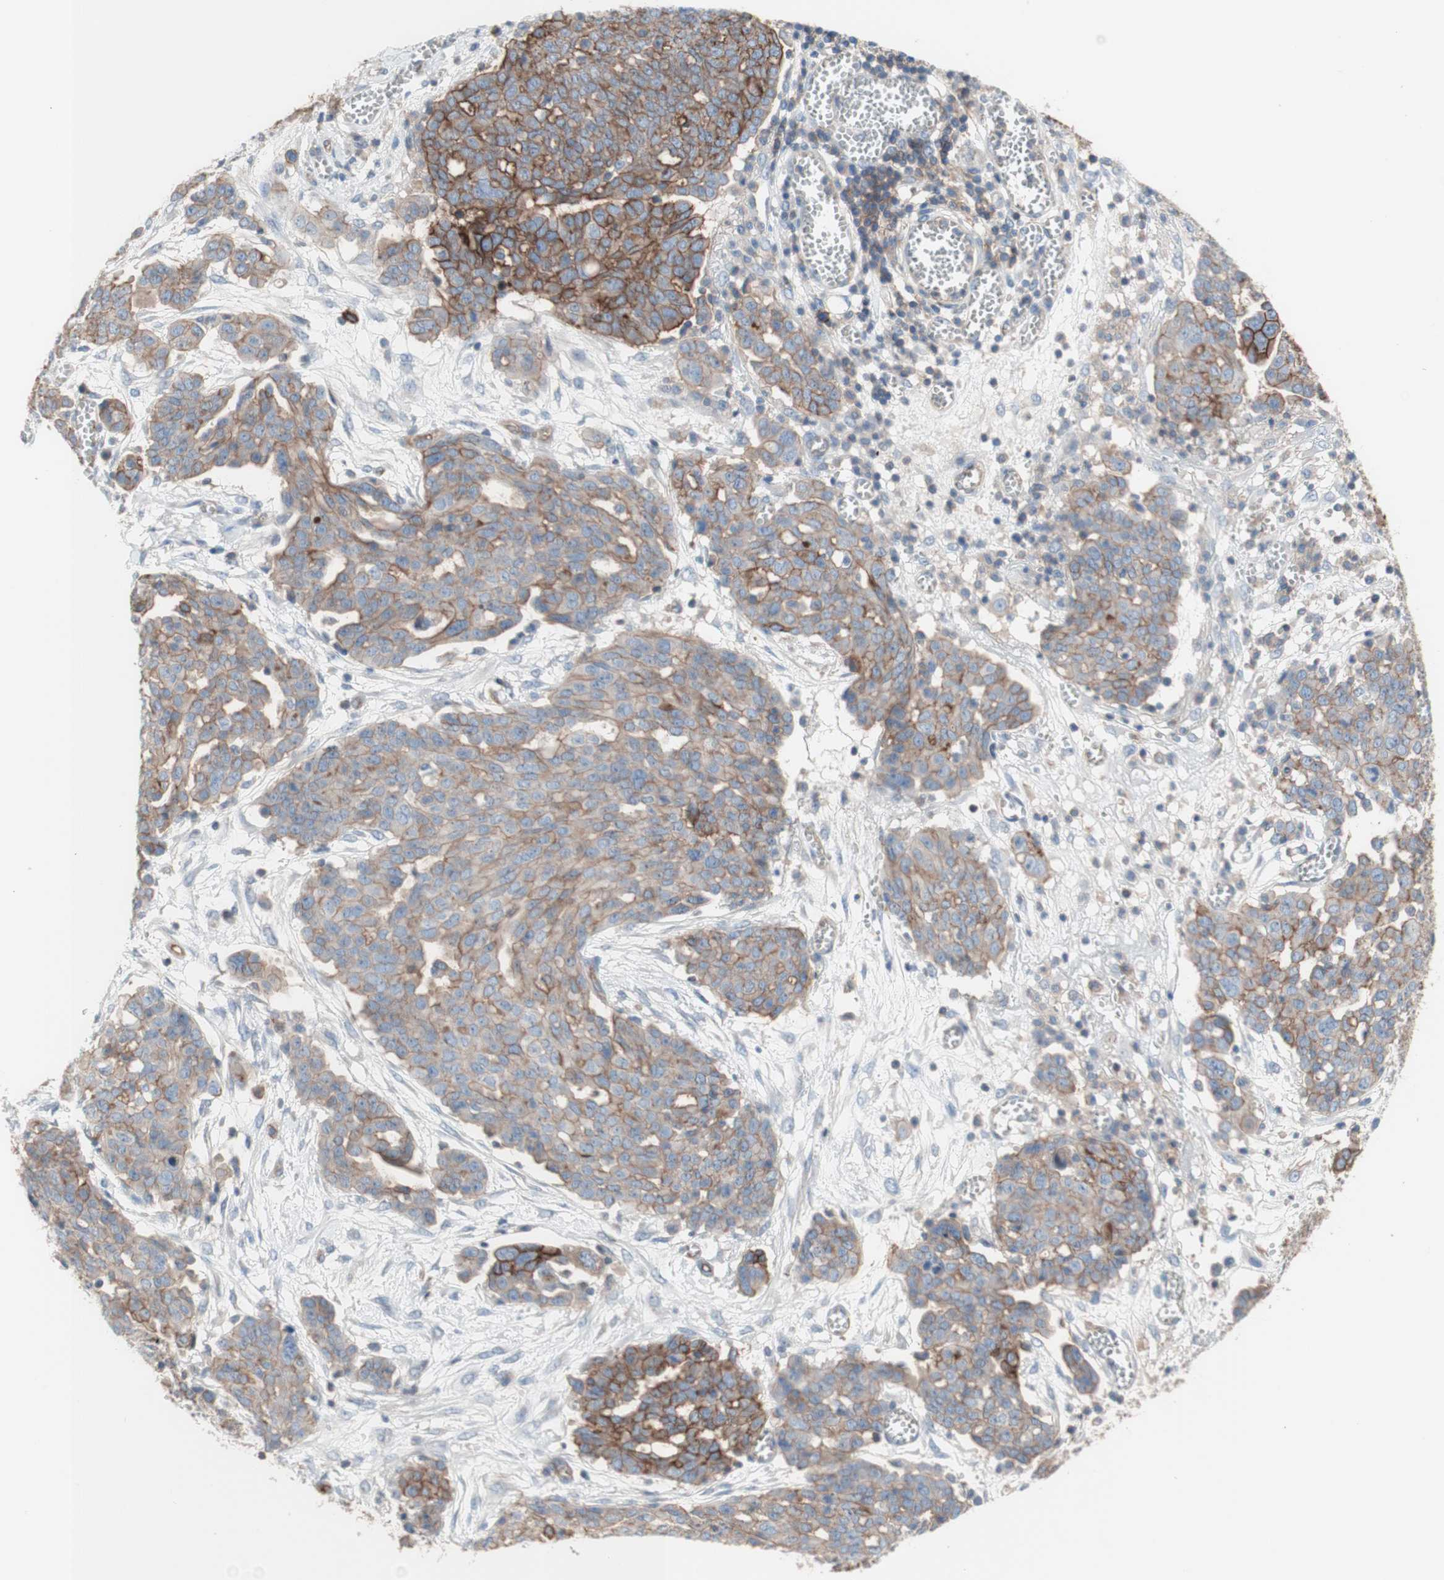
{"staining": {"intensity": "weak", "quantity": "25%-75%", "location": "cytoplasmic/membranous"}, "tissue": "ovarian cancer", "cell_type": "Tumor cells", "image_type": "cancer", "snomed": [{"axis": "morphology", "description": "Cystadenocarcinoma, serous, NOS"}, {"axis": "topography", "description": "Soft tissue"}, {"axis": "topography", "description": "Ovary"}], "caption": "Immunohistochemistry (DAB) staining of ovarian cancer demonstrates weak cytoplasmic/membranous protein expression in about 25%-75% of tumor cells.", "gene": "CD46", "patient": {"sex": "female", "age": 57}}